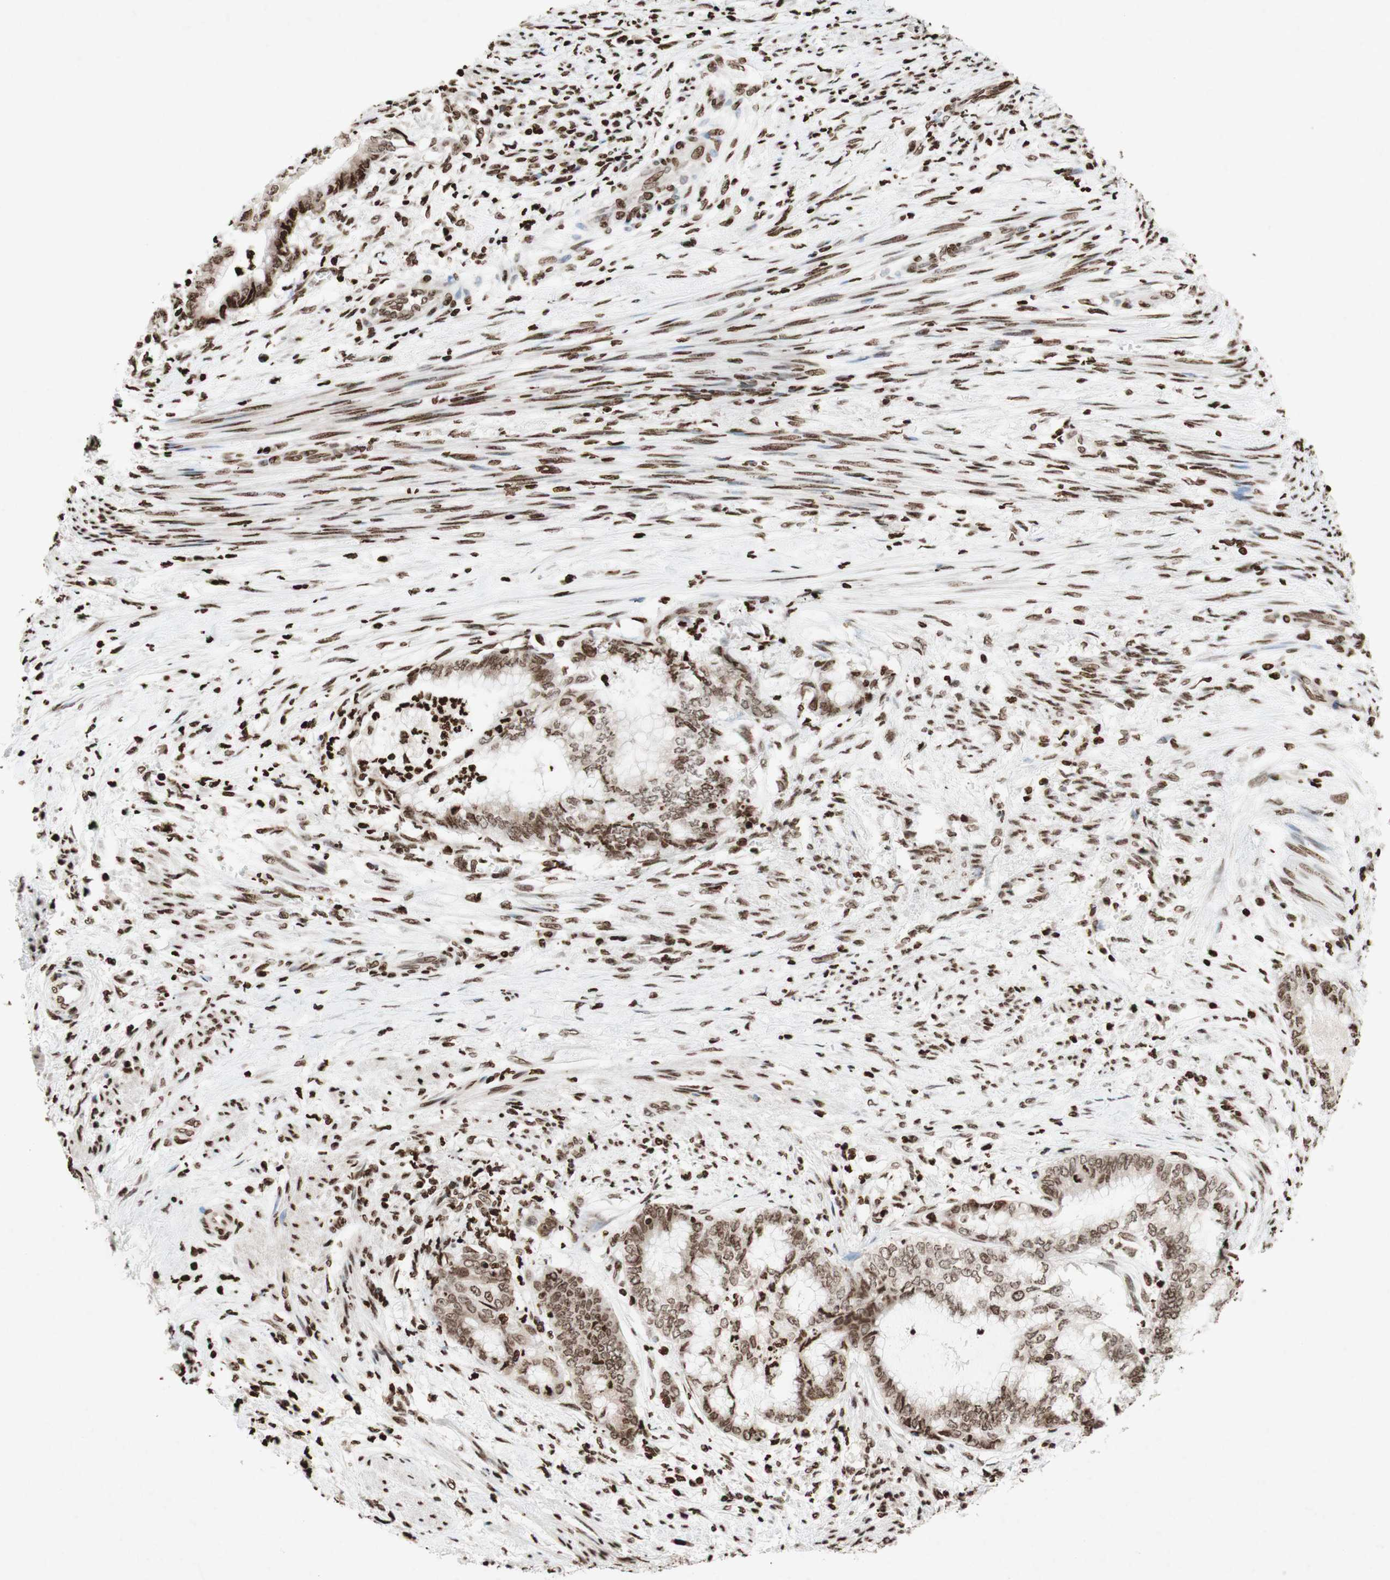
{"staining": {"intensity": "moderate", "quantity": ">75%", "location": "nuclear"}, "tissue": "endometrial cancer", "cell_type": "Tumor cells", "image_type": "cancer", "snomed": [{"axis": "morphology", "description": "Necrosis, NOS"}, {"axis": "morphology", "description": "Adenocarcinoma, NOS"}, {"axis": "topography", "description": "Endometrium"}], "caption": "Endometrial cancer tissue exhibits moderate nuclear staining in approximately >75% of tumor cells, visualized by immunohistochemistry.", "gene": "NCOA3", "patient": {"sex": "female", "age": 79}}